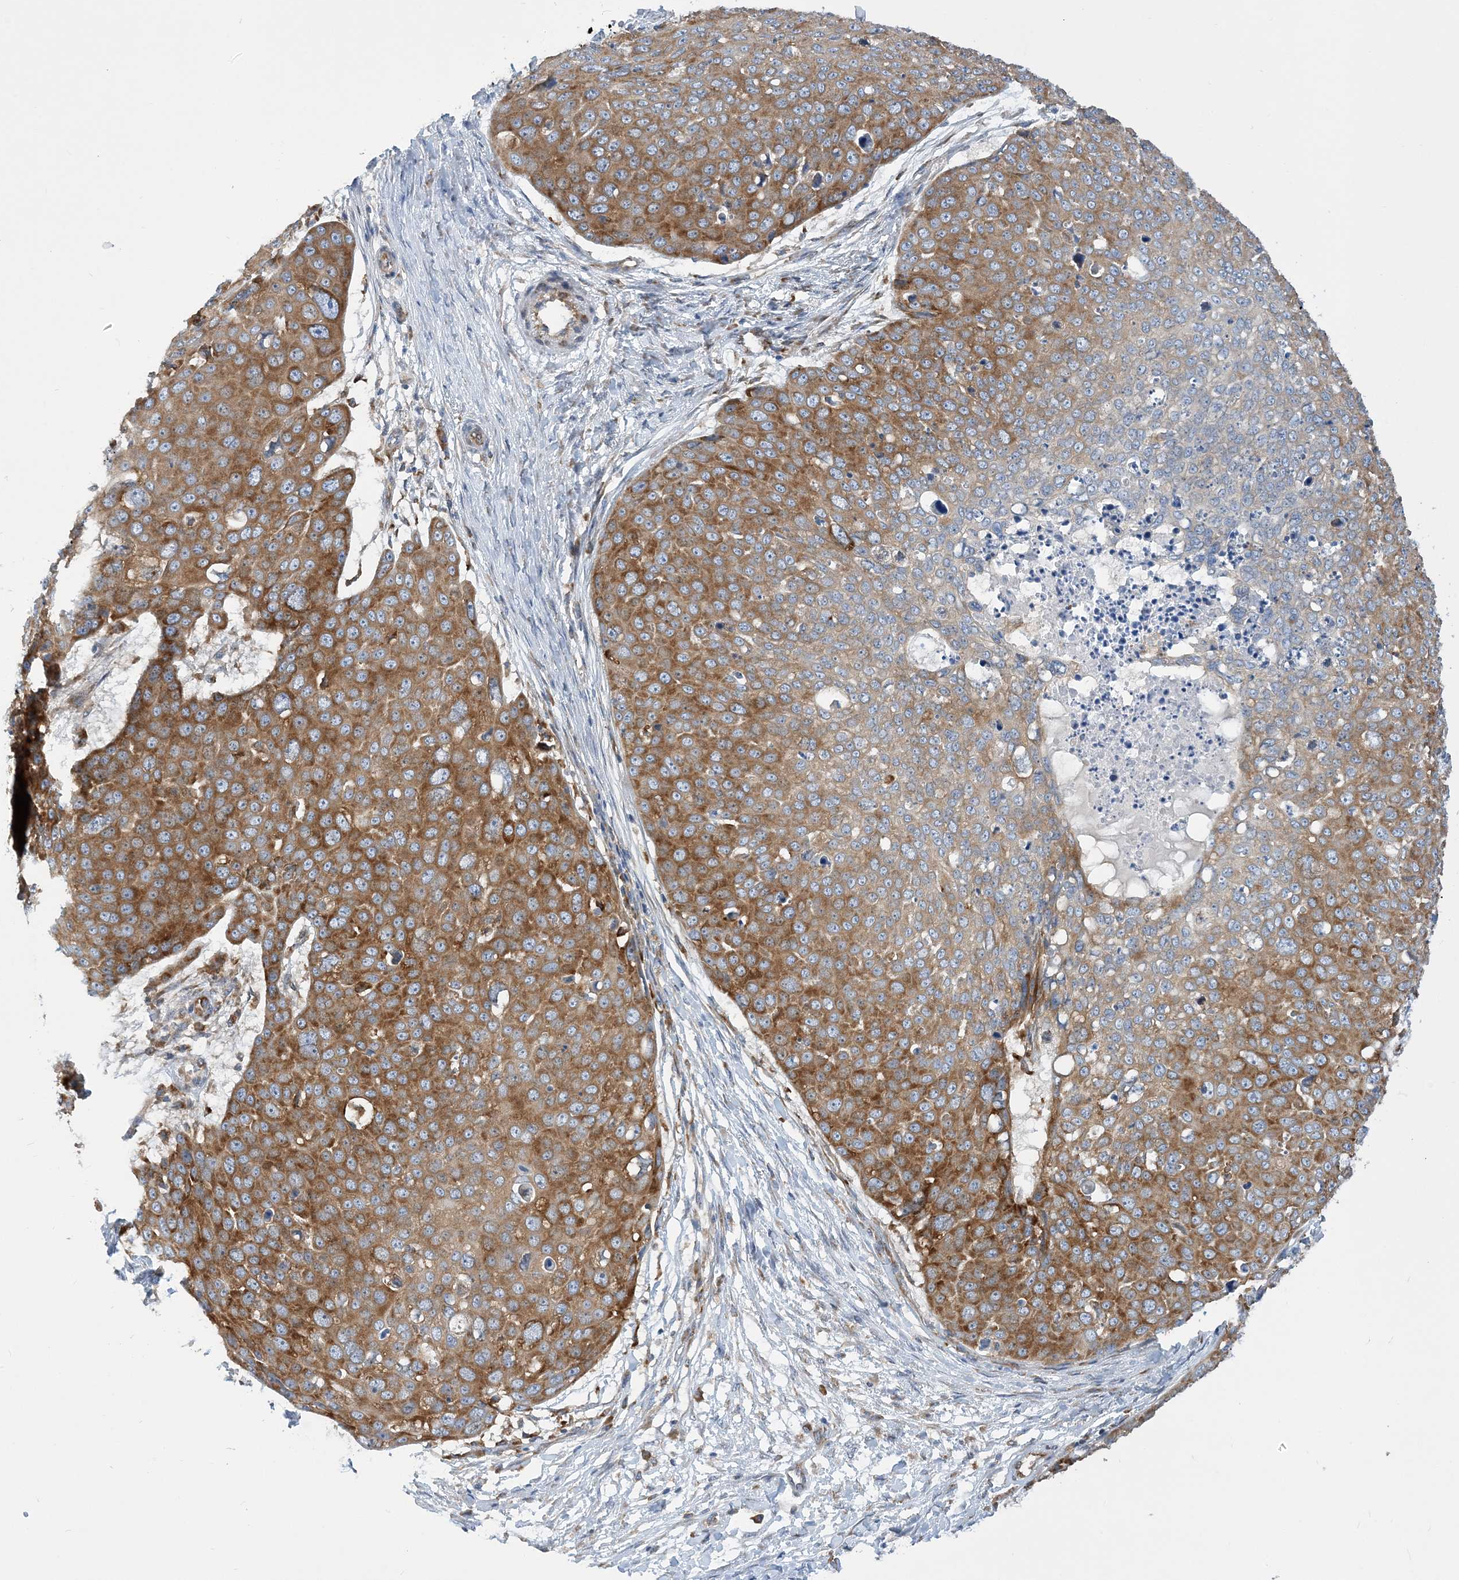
{"staining": {"intensity": "moderate", "quantity": ">75%", "location": "cytoplasmic/membranous"}, "tissue": "skin cancer", "cell_type": "Tumor cells", "image_type": "cancer", "snomed": [{"axis": "morphology", "description": "Squamous cell carcinoma, NOS"}, {"axis": "topography", "description": "Skin"}], "caption": "A medium amount of moderate cytoplasmic/membranous positivity is seen in about >75% of tumor cells in squamous cell carcinoma (skin) tissue.", "gene": "LARP4B", "patient": {"sex": "male", "age": 71}}